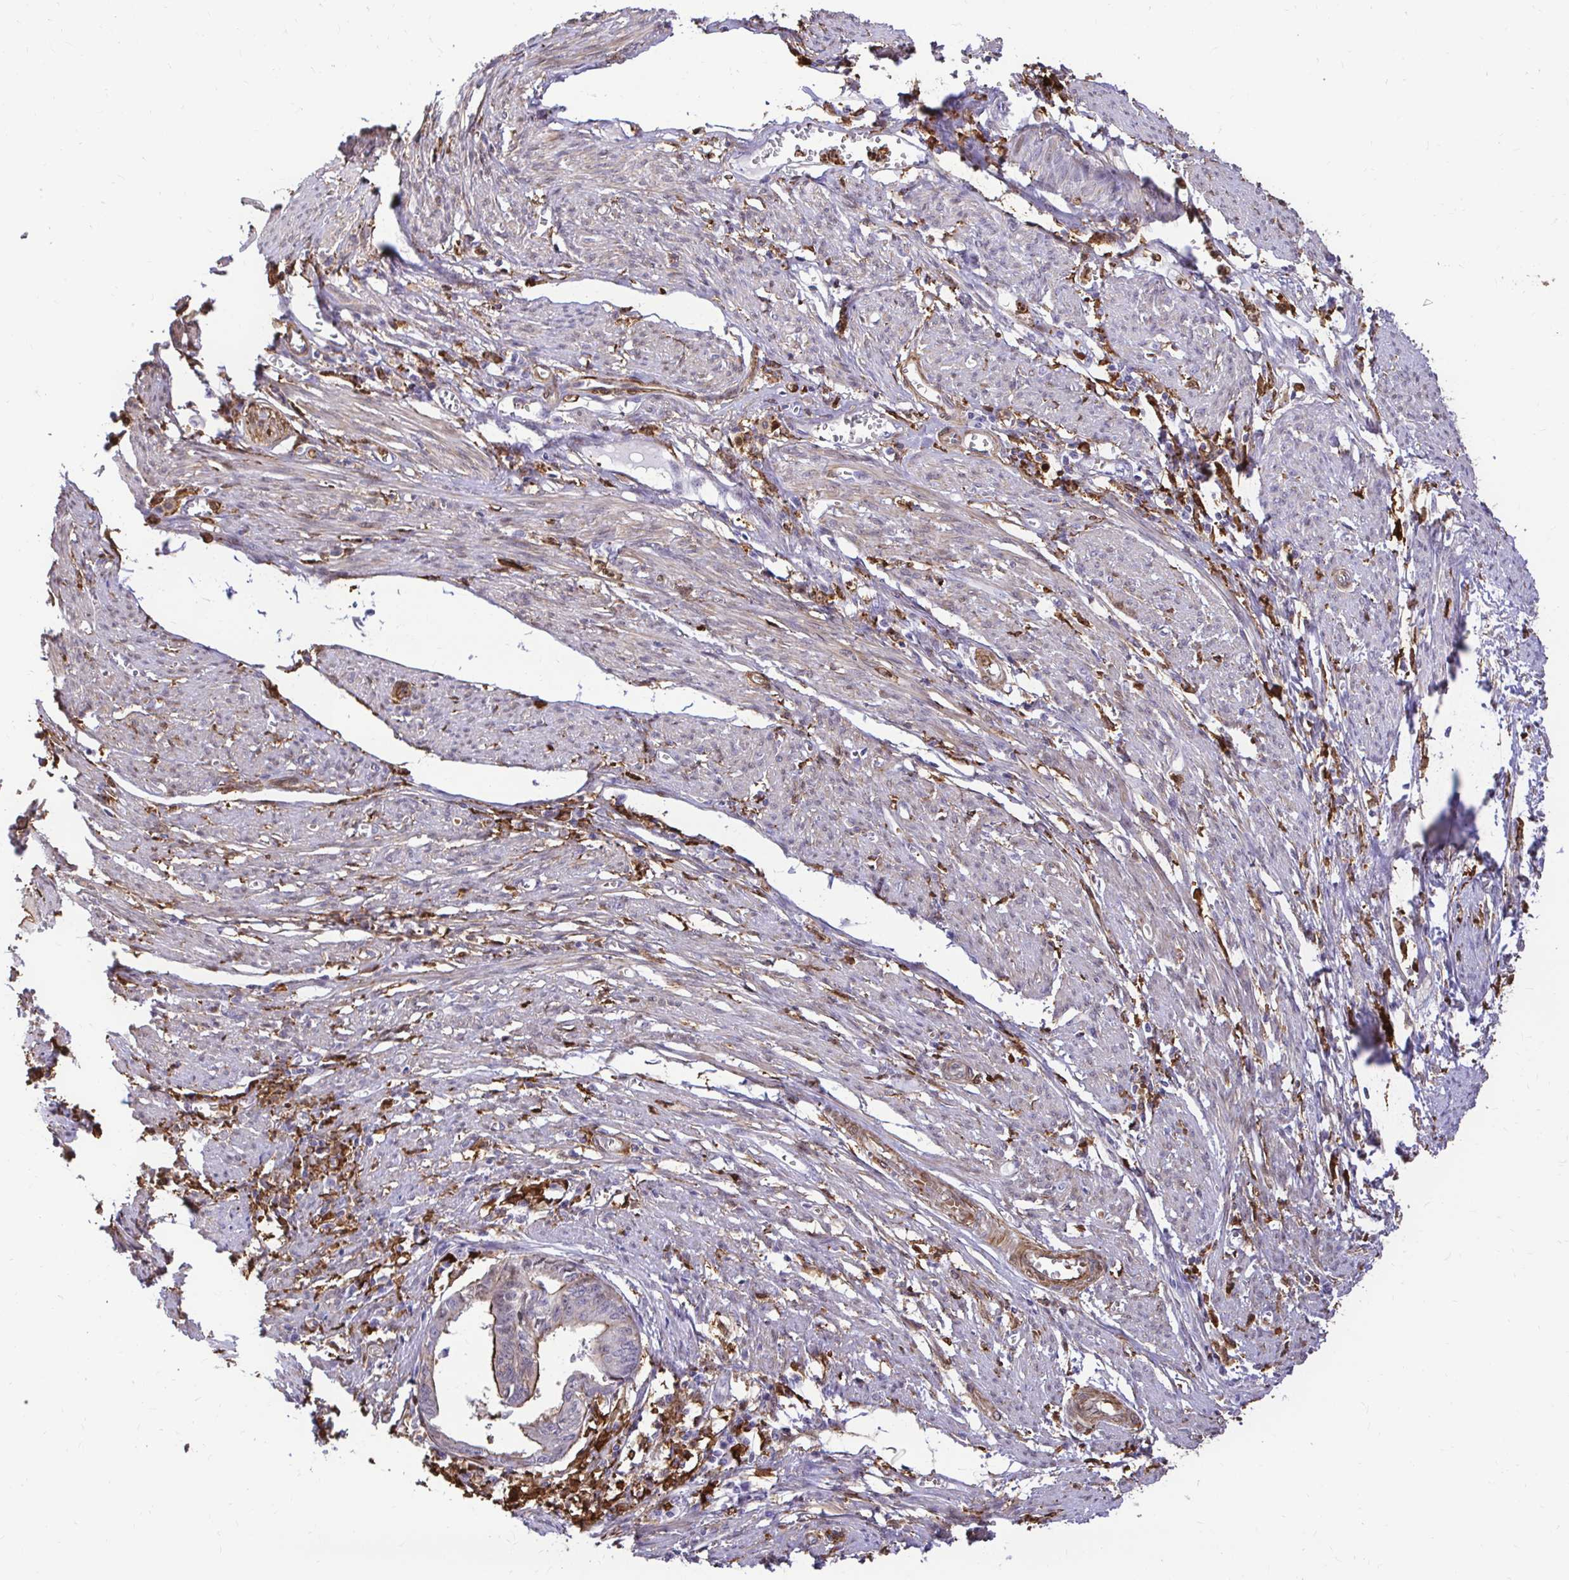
{"staining": {"intensity": "moderate", "quantity": "<25%", "location": "cytoplasmic/membranous"}, "tissue": "endometrial cancer", "cell_type": "Tumor cells", "image_type": "cancer", "snomed": [{"axis": "morphology", "description": "Adenocarcinoma, NOS"}, {"axis": "topography", "description": "Endometrium"}], "caption": "Immunohistochemical staining of adenocarcinoma (endometrial) reveals low levels of moderate cytoplasmic/membranous protein positivity in about <25% of tumor cells. (DAB = brown stain, brightfield microscopy at high magnification).", "gene": "GSN", "patient": {"sex": "female", "age": 65}}